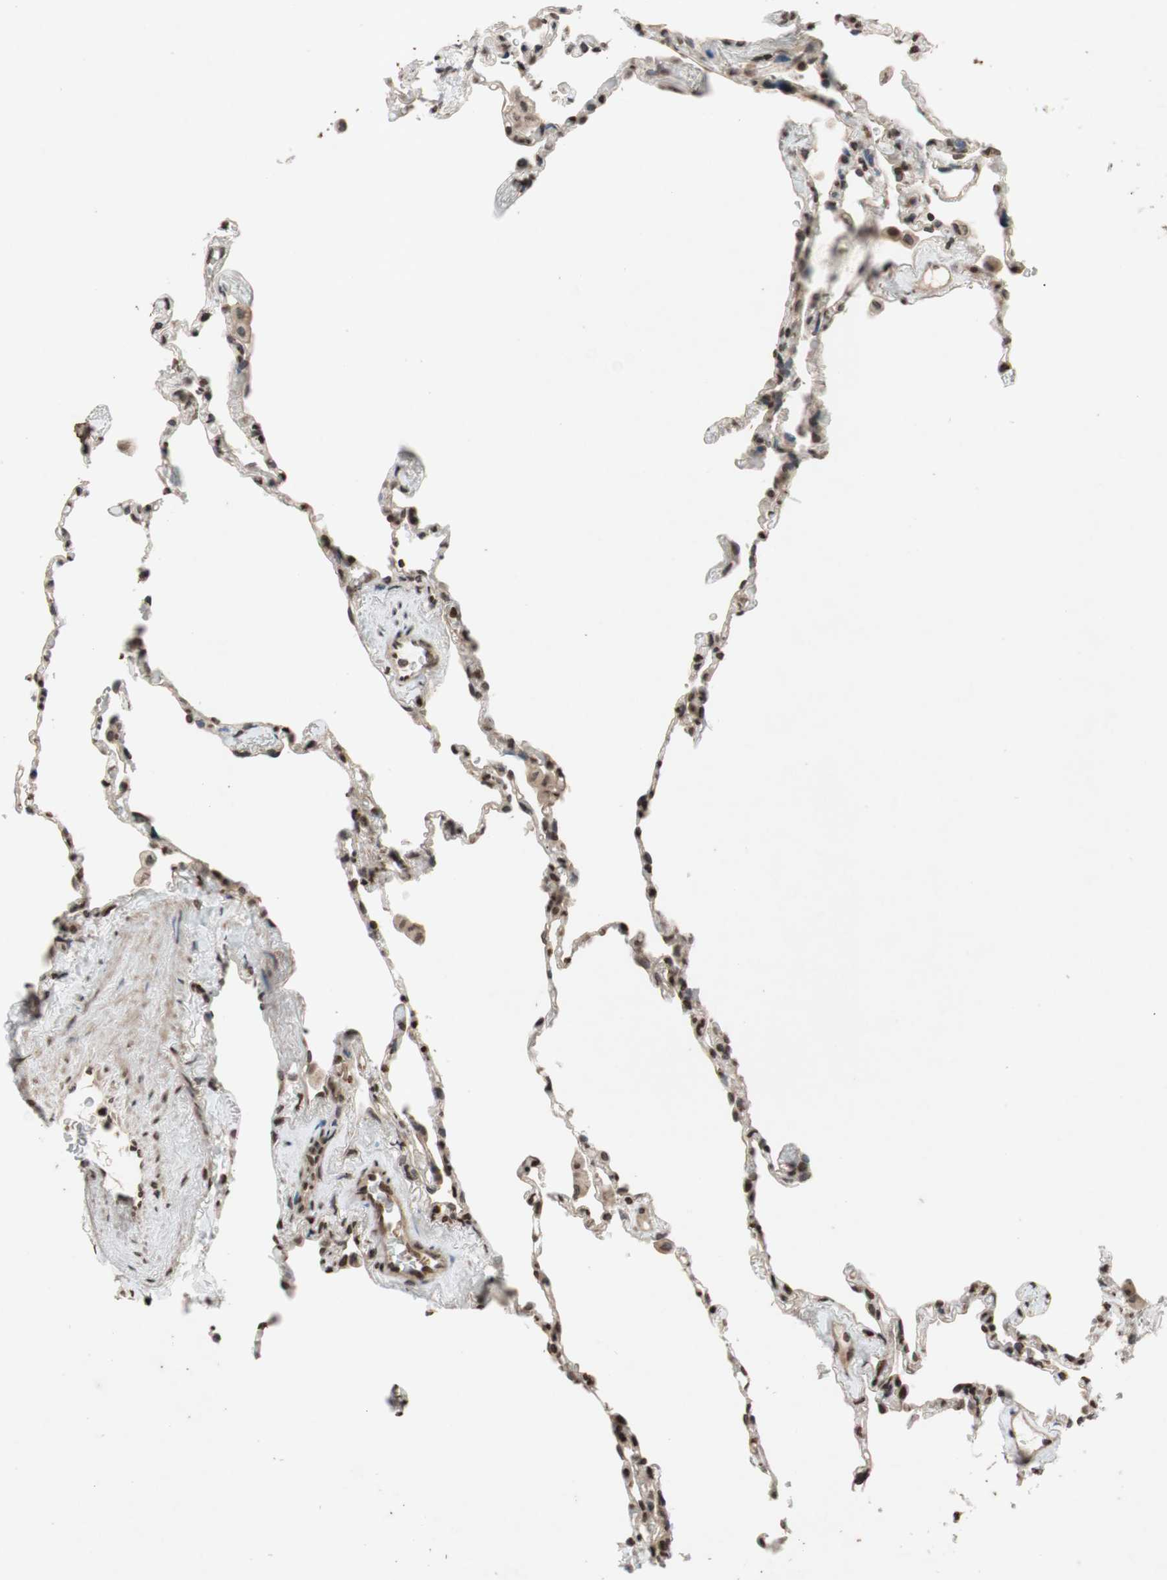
{"staining": {"intensity": "moderate", "quantity": ">75%", "location": "nuclear"}, "tissue": "lung", "cell_type": "Alveolar cells", "image_type": "normal", "snomed": [{"axis": "morphology", "description": "Normal tissue, NOS"}, {"axis": "topography", "description": "Lung"}], "caption": "Alveolar cells show moderate nuclear staining in approximately >75% of cells in unremarkable lung. (DAB IHC with brightfield microscopy, high magnification).", "gene": "MCM6", "patient": {"sex": "male", "age": 59}}